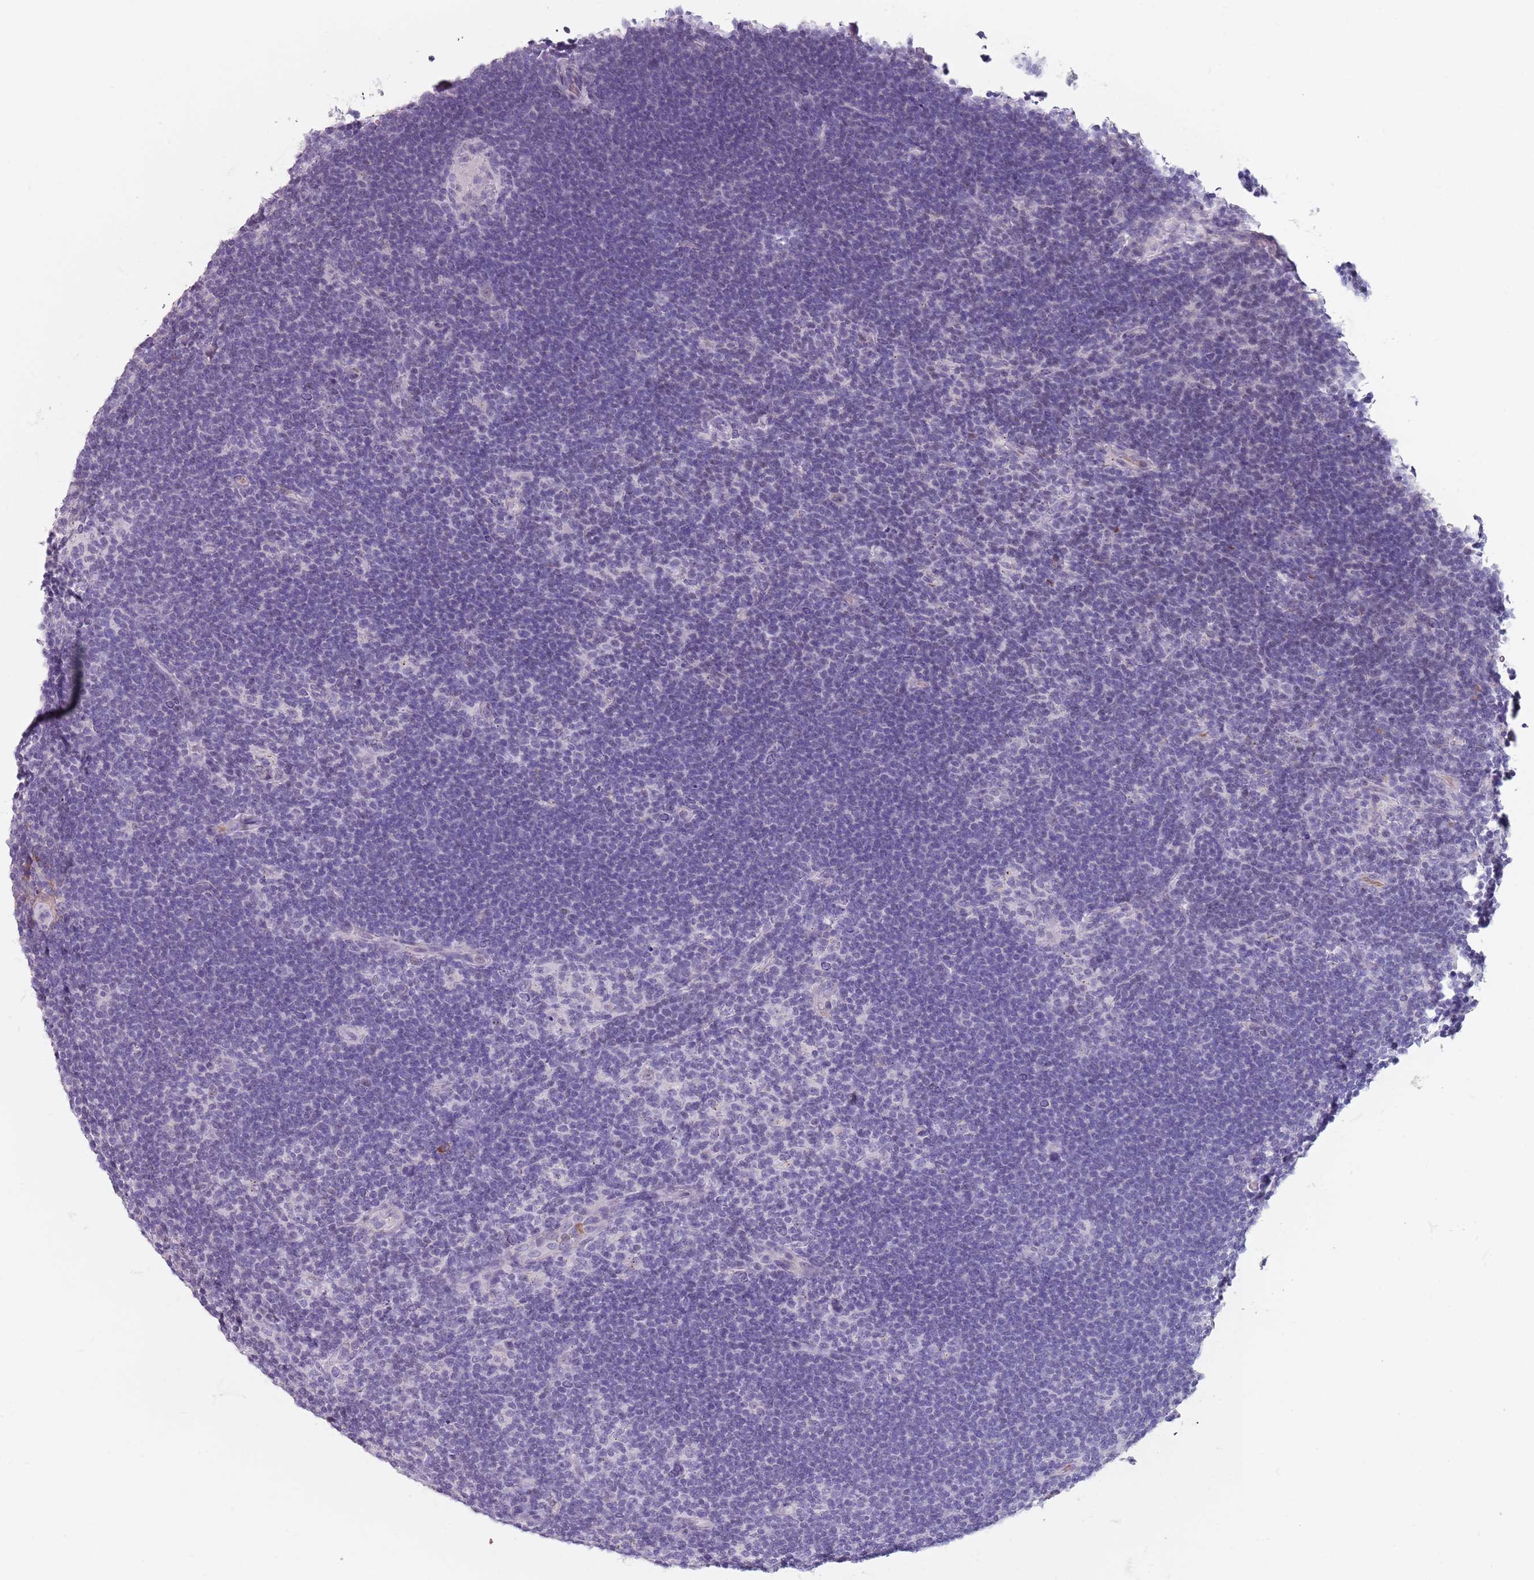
{"staining": {"intensity": "negative", "quantity": "none", "location": "none"}, "tissue": "lymphoma", "cell_type": "Tumor cells", "image_type": "cancer", "snomed": [{"axis": "morphology", "description": "Hodgkin's disease, NOS"}, {"axis": "topography", "description": "Lymph node"}], "caption": "Immunohistochemistry (IHC) image of neoplastic tissue: Hodgkin's disease stained with DAB (3,3'-diaminobenzidine) displays no significant protein positivity in tumor cells.", "gene": "SPESP1", "patient": {"sex": "female", "age": 57}}